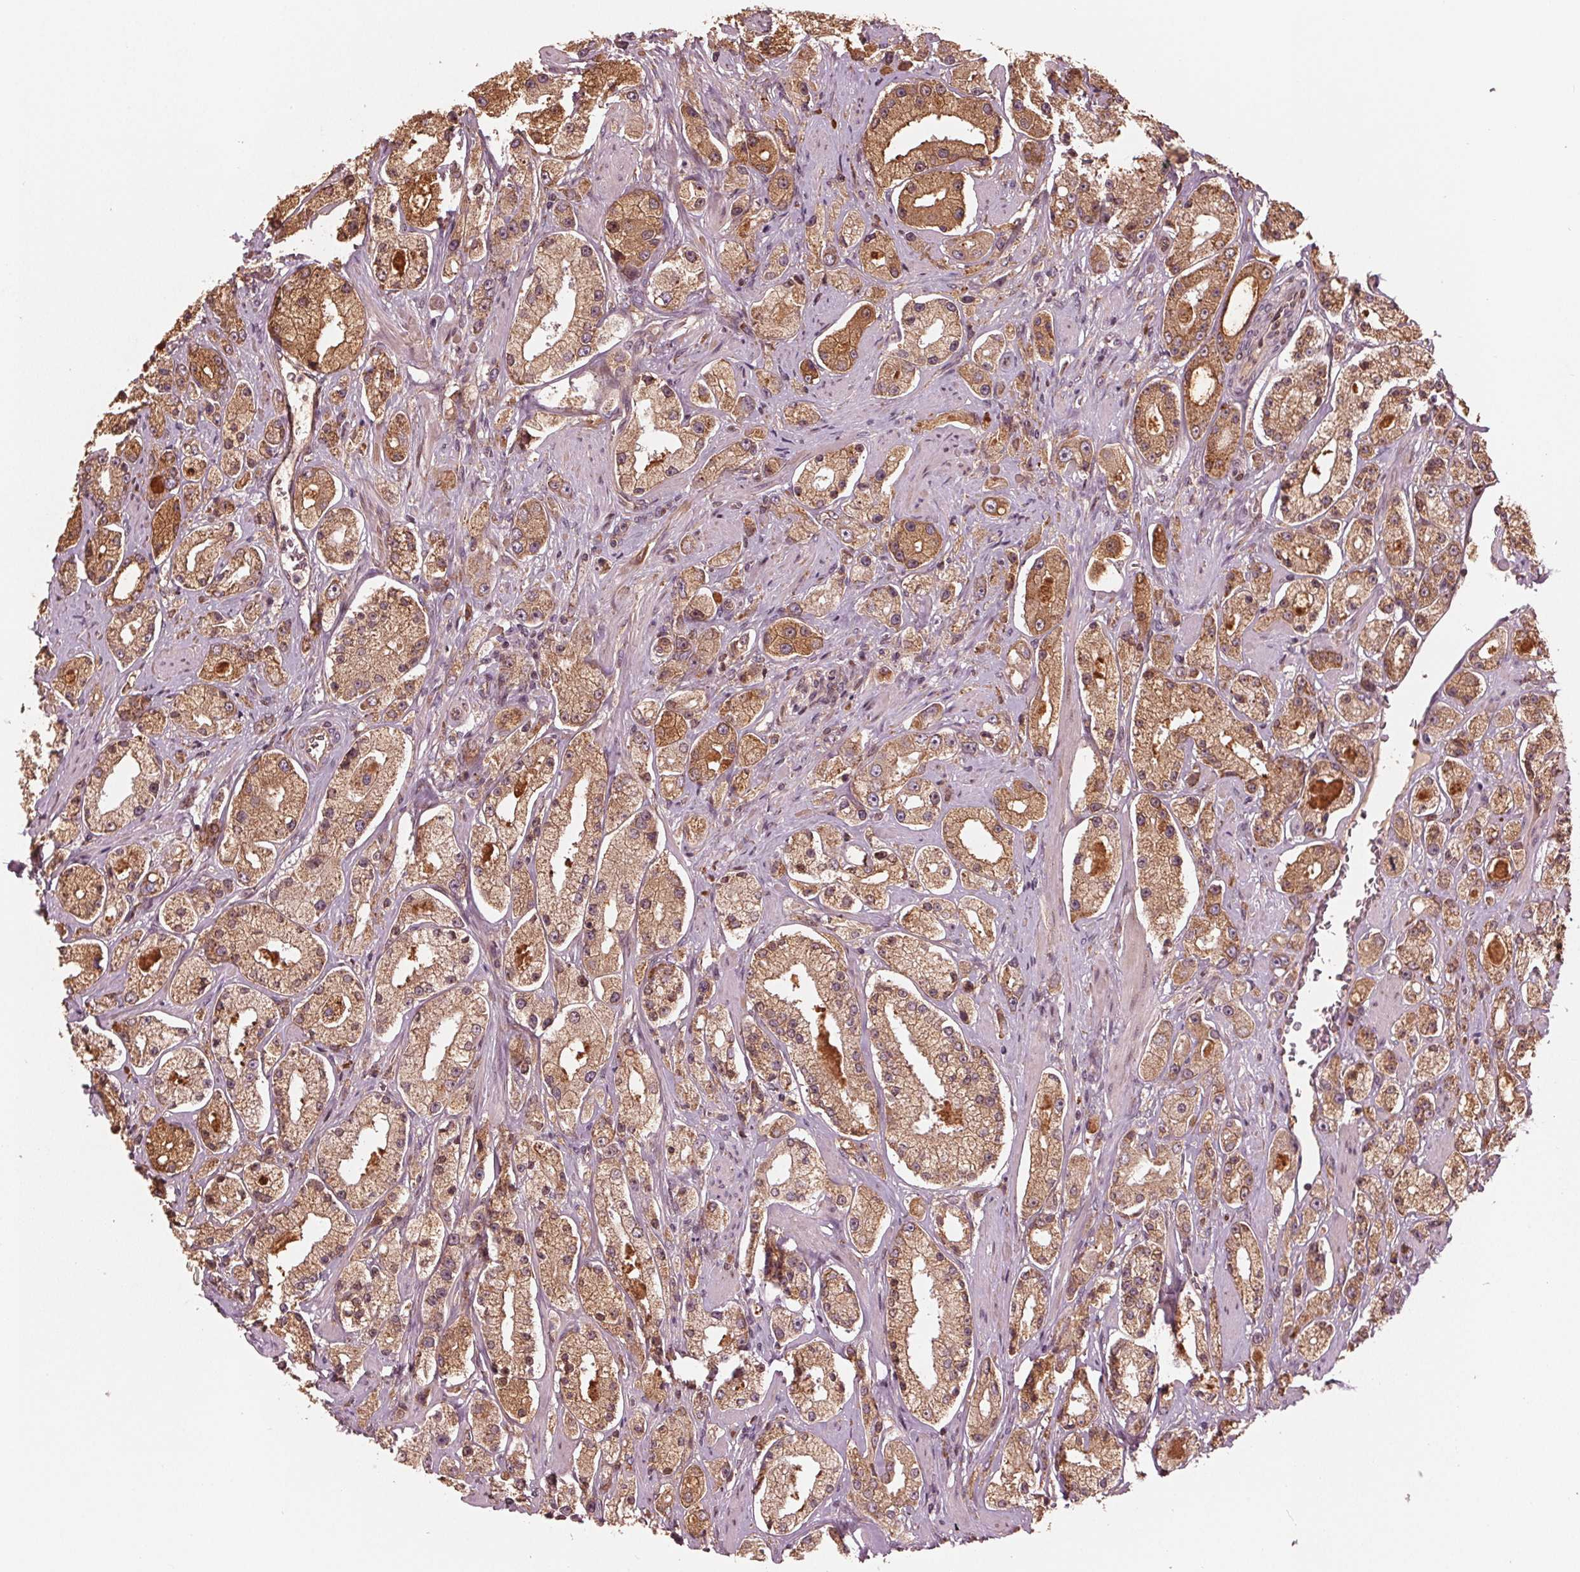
{"staining": {"intensity": "moderate", "quantity": ">75%", "location": "cytoplasmic/membranous"}, "tissue": "prostate cancer", "cell_type": "Tumor cells", "image_type": "cancer", "snomed": [{"axis": "morphology", "description": "Adenocarcinoma, High grade"}, {"axis": "topography", "description": "Prostate"}], "caption": "Protein staining of prostate adenocarcinoma (high-grade) tissue exhibits moderate cytoplasmic/membranous staining in approximately >75% of tumor cells.", "gene": "CMIP", "patient": {"sex": "male", "age": 67}}